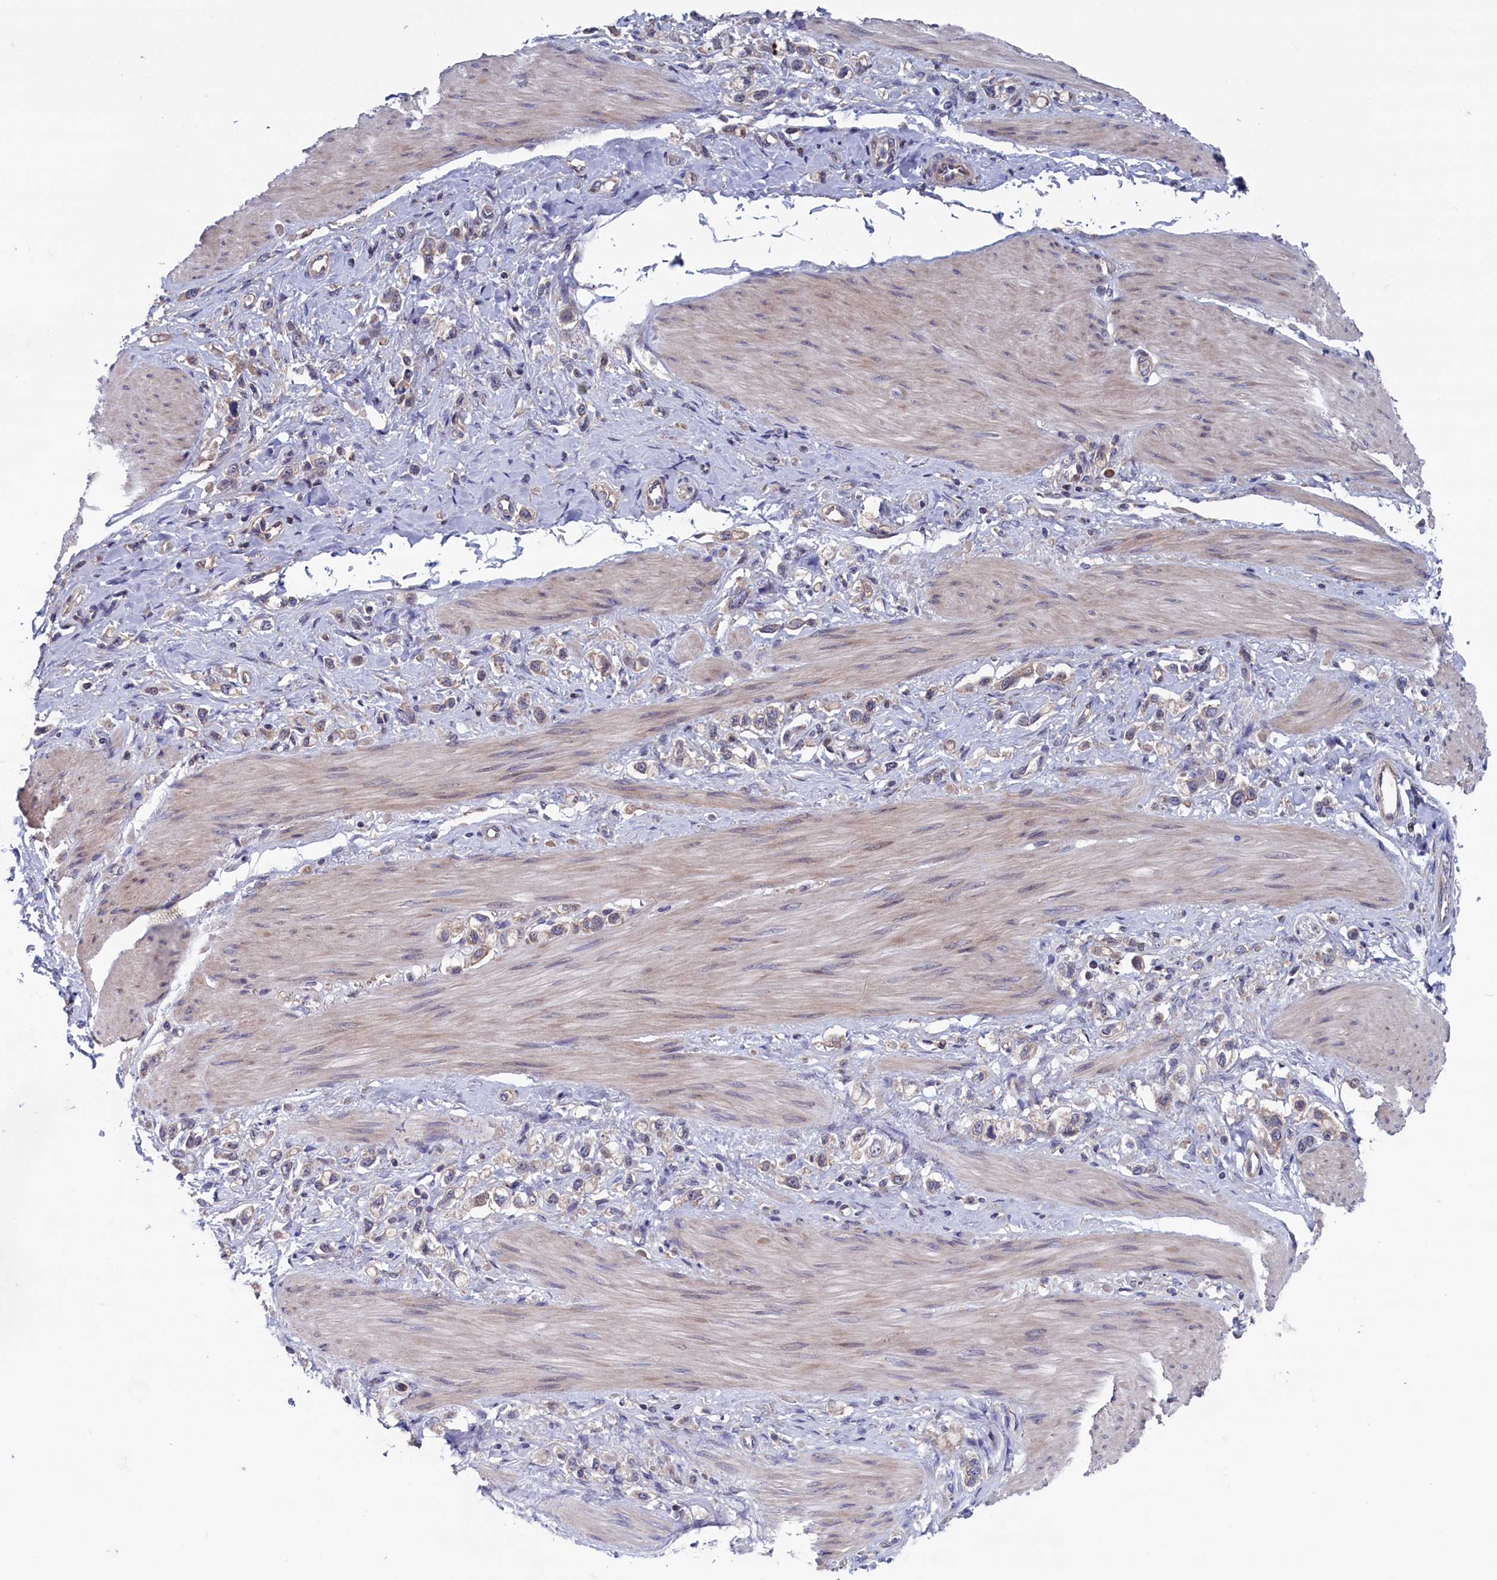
{"staining": {"intensity": "weak", "quantity": "<25%", "location": "cytoplasmic/membranous"}, "tissue": "stomach cancer", "cell_type": "Tumor cells", "image_type": "cancer", "snomed": [{"axis": "morphology", "description": "Adenocarcinoma, NOS"}, {"axis": "topography", "description": "Stomach"}], "caption": "This is an immunohistochemistry histopathology image of adenocarcinoma (stomach). There is no positivity in tumor cells.", "gene": "SPATA13", "patient": {"sex": "female", "age": 65}}